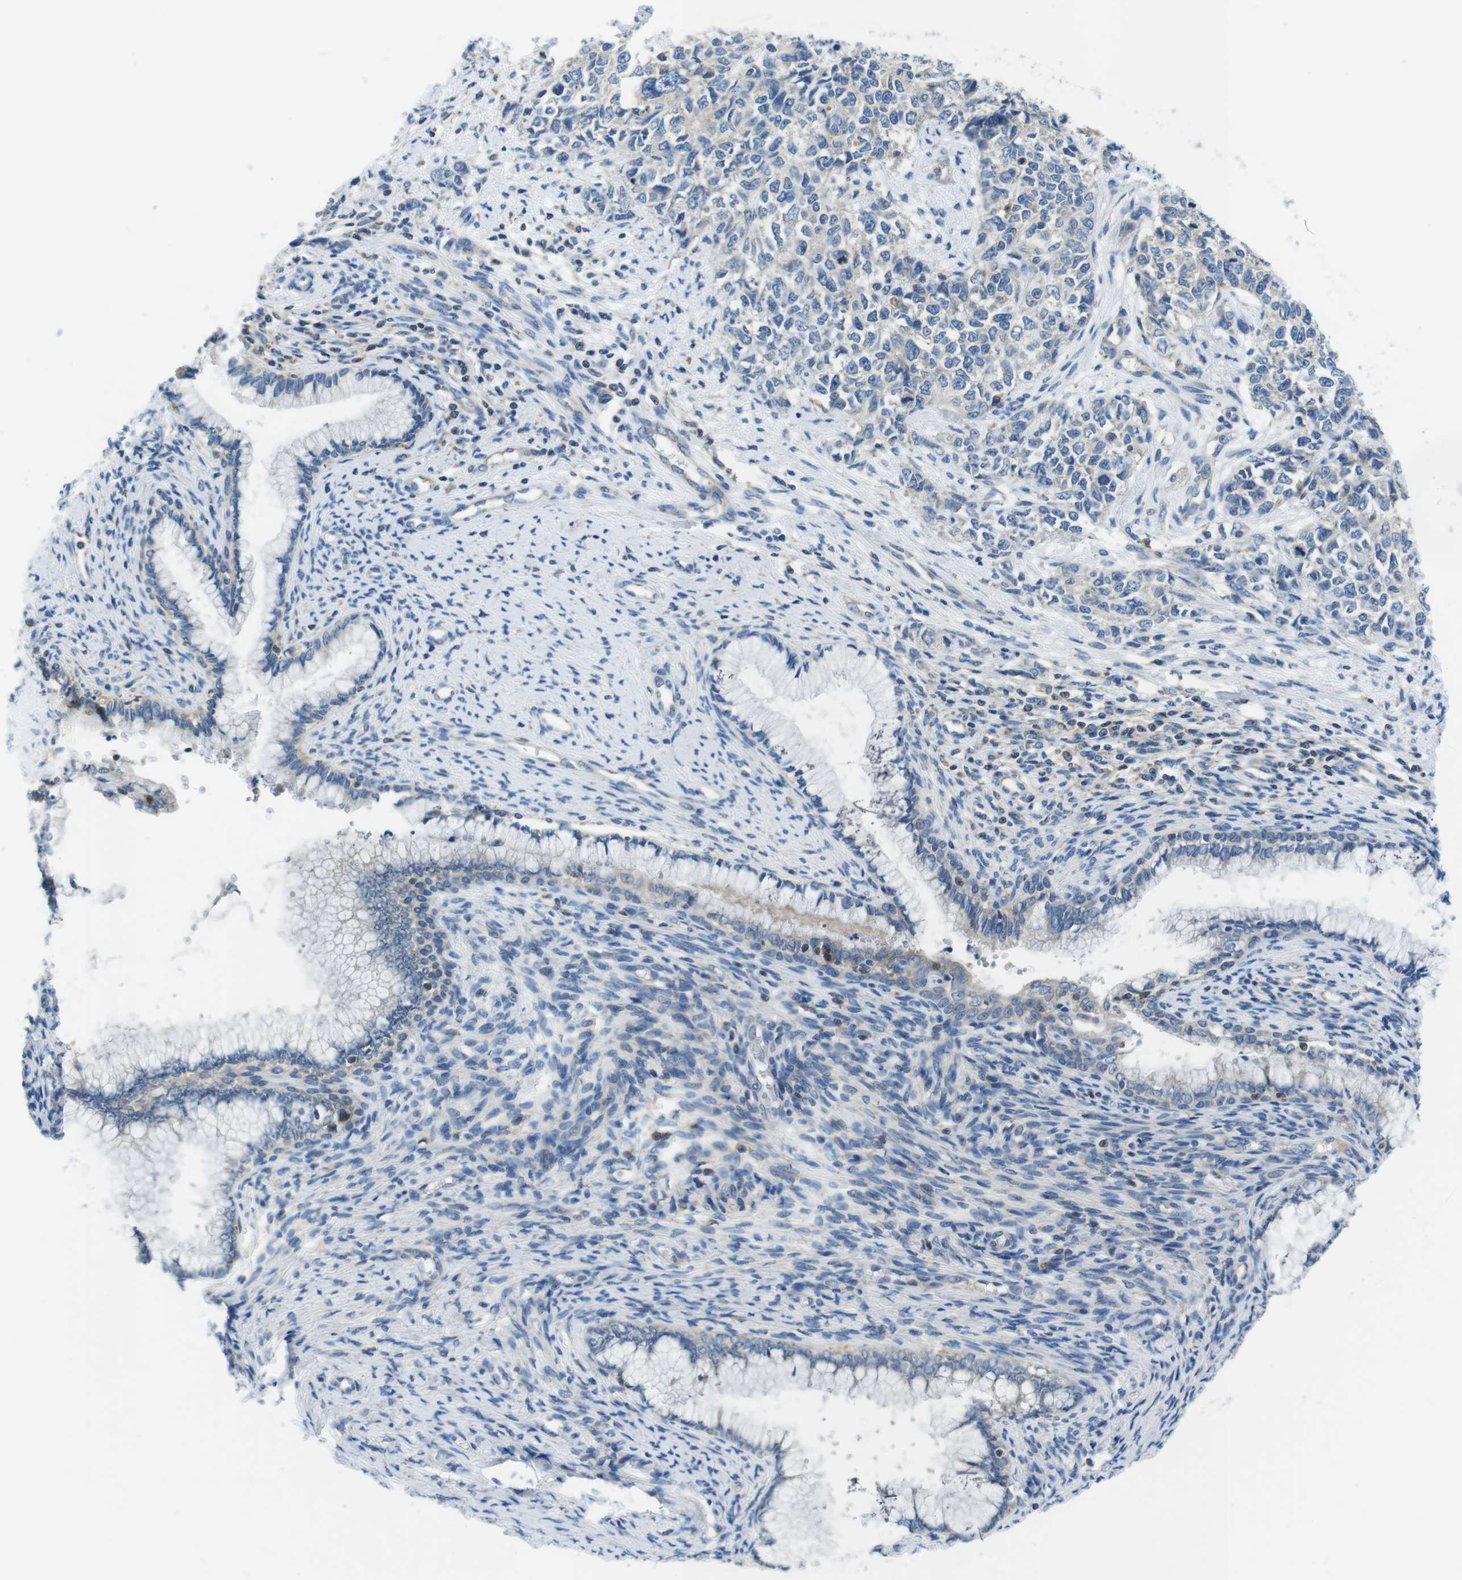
{"staining": {"intensity": "negative", "quantity": "none", "location": "none"}, "tissue": "cervical cancer", "cell_type": "Tumor cells", "image_type": "cancer", "snomed": [{"axis": "morphology", "description": "Squamous cell carcinoma, NOS"}, {"axis": "topography", "description": "Cervix"}], "caption": "A high-resolution photomicrograph shows immunohistochemistry staining of cervical cancer (squamous cell carcinoma), which reveals no significant staining in tumor cells.", "gene": "PIK3CD", "patient": {"sex": "female", "age": 63}}